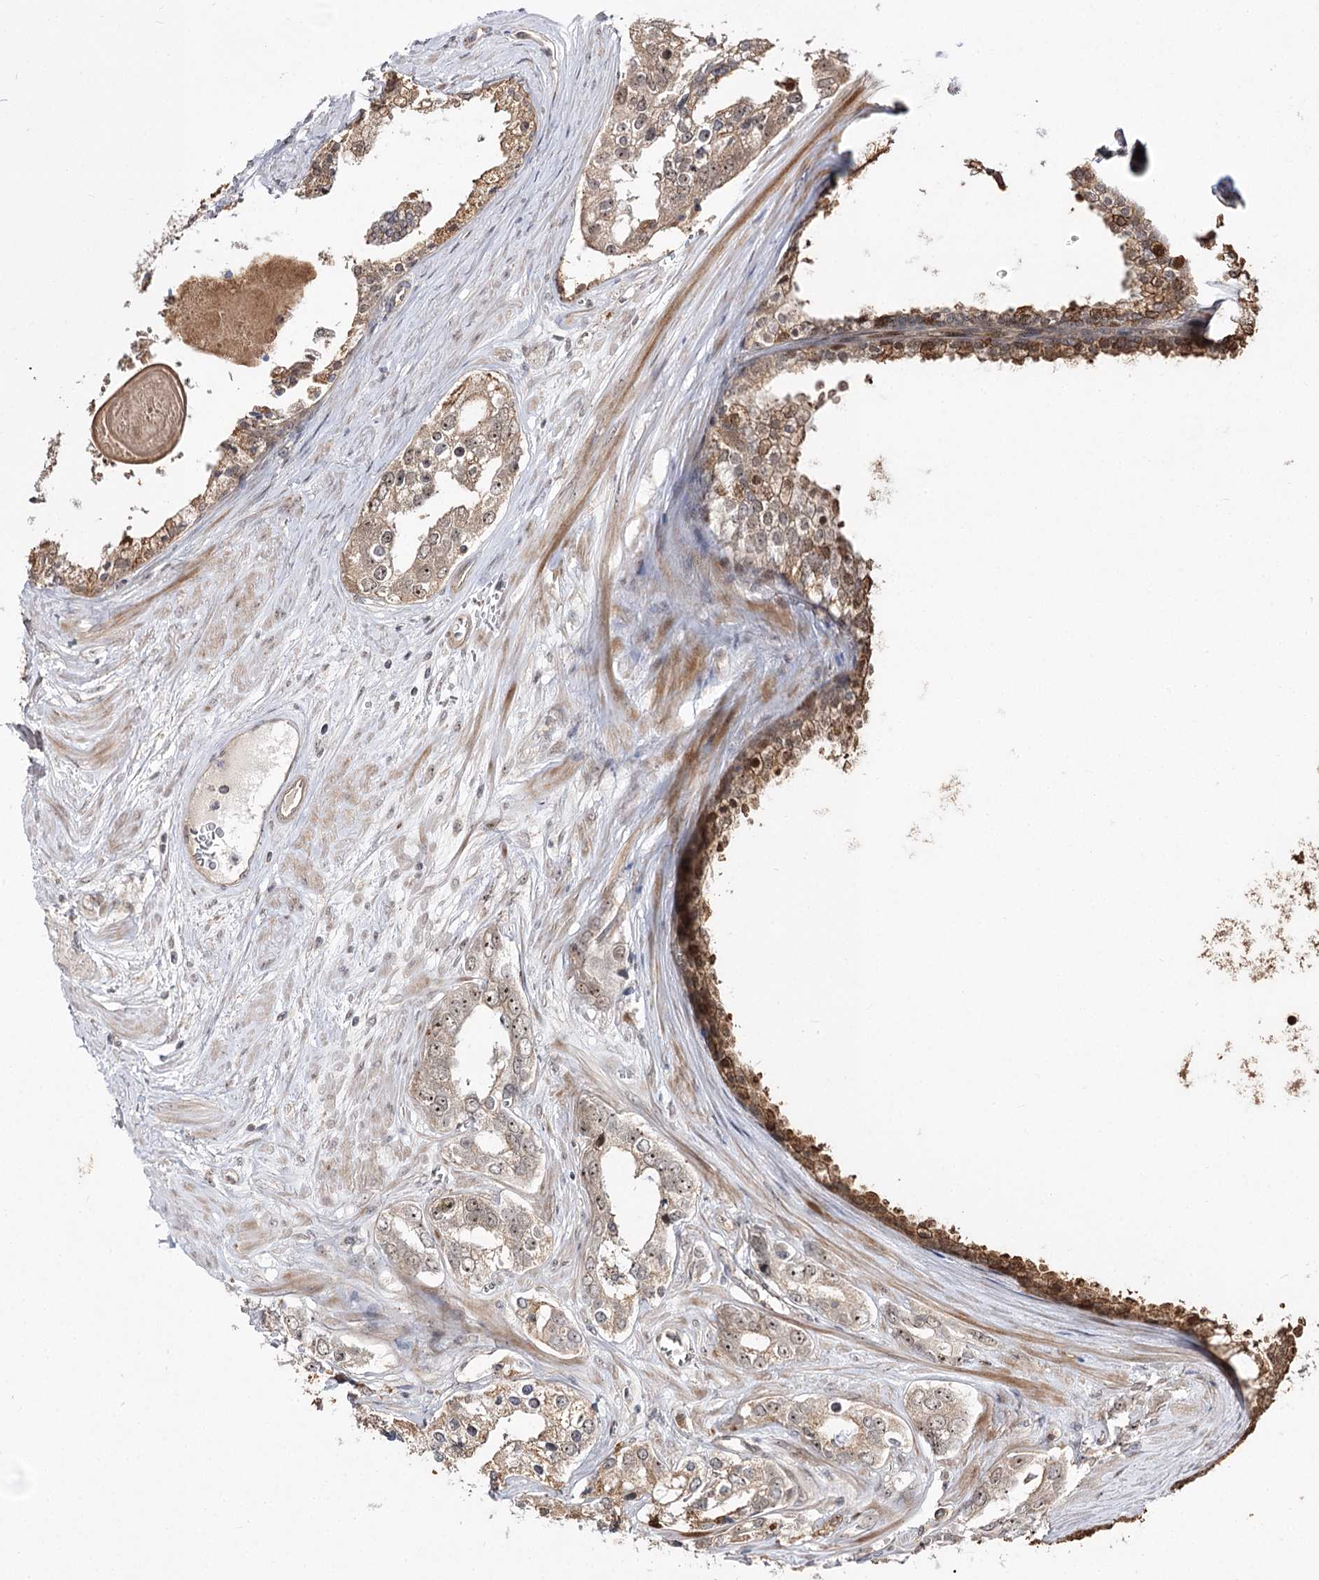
{"staining": {"intensity": "weak", "quantity": "25%-75%", "location": "cytoplasmic/membranous,nuclear"}, "tissue": "prostate cancer", "cell_type": "Tumor cells", "image_type": "cancer", "snomed": [{"axis": "morphology", "description": "Adenocarcinoma, High grade"}, {"axis": "topography", "description": "Prostate"}], "caption": "A low amount of weak cytoplasmic/membranous and nuclear positivity is appreciated in about 25%-75% of tumor cells in prostate cancer tissue.", "gene": "RRP9", "patient": {"sex": "male", "age": 66}}